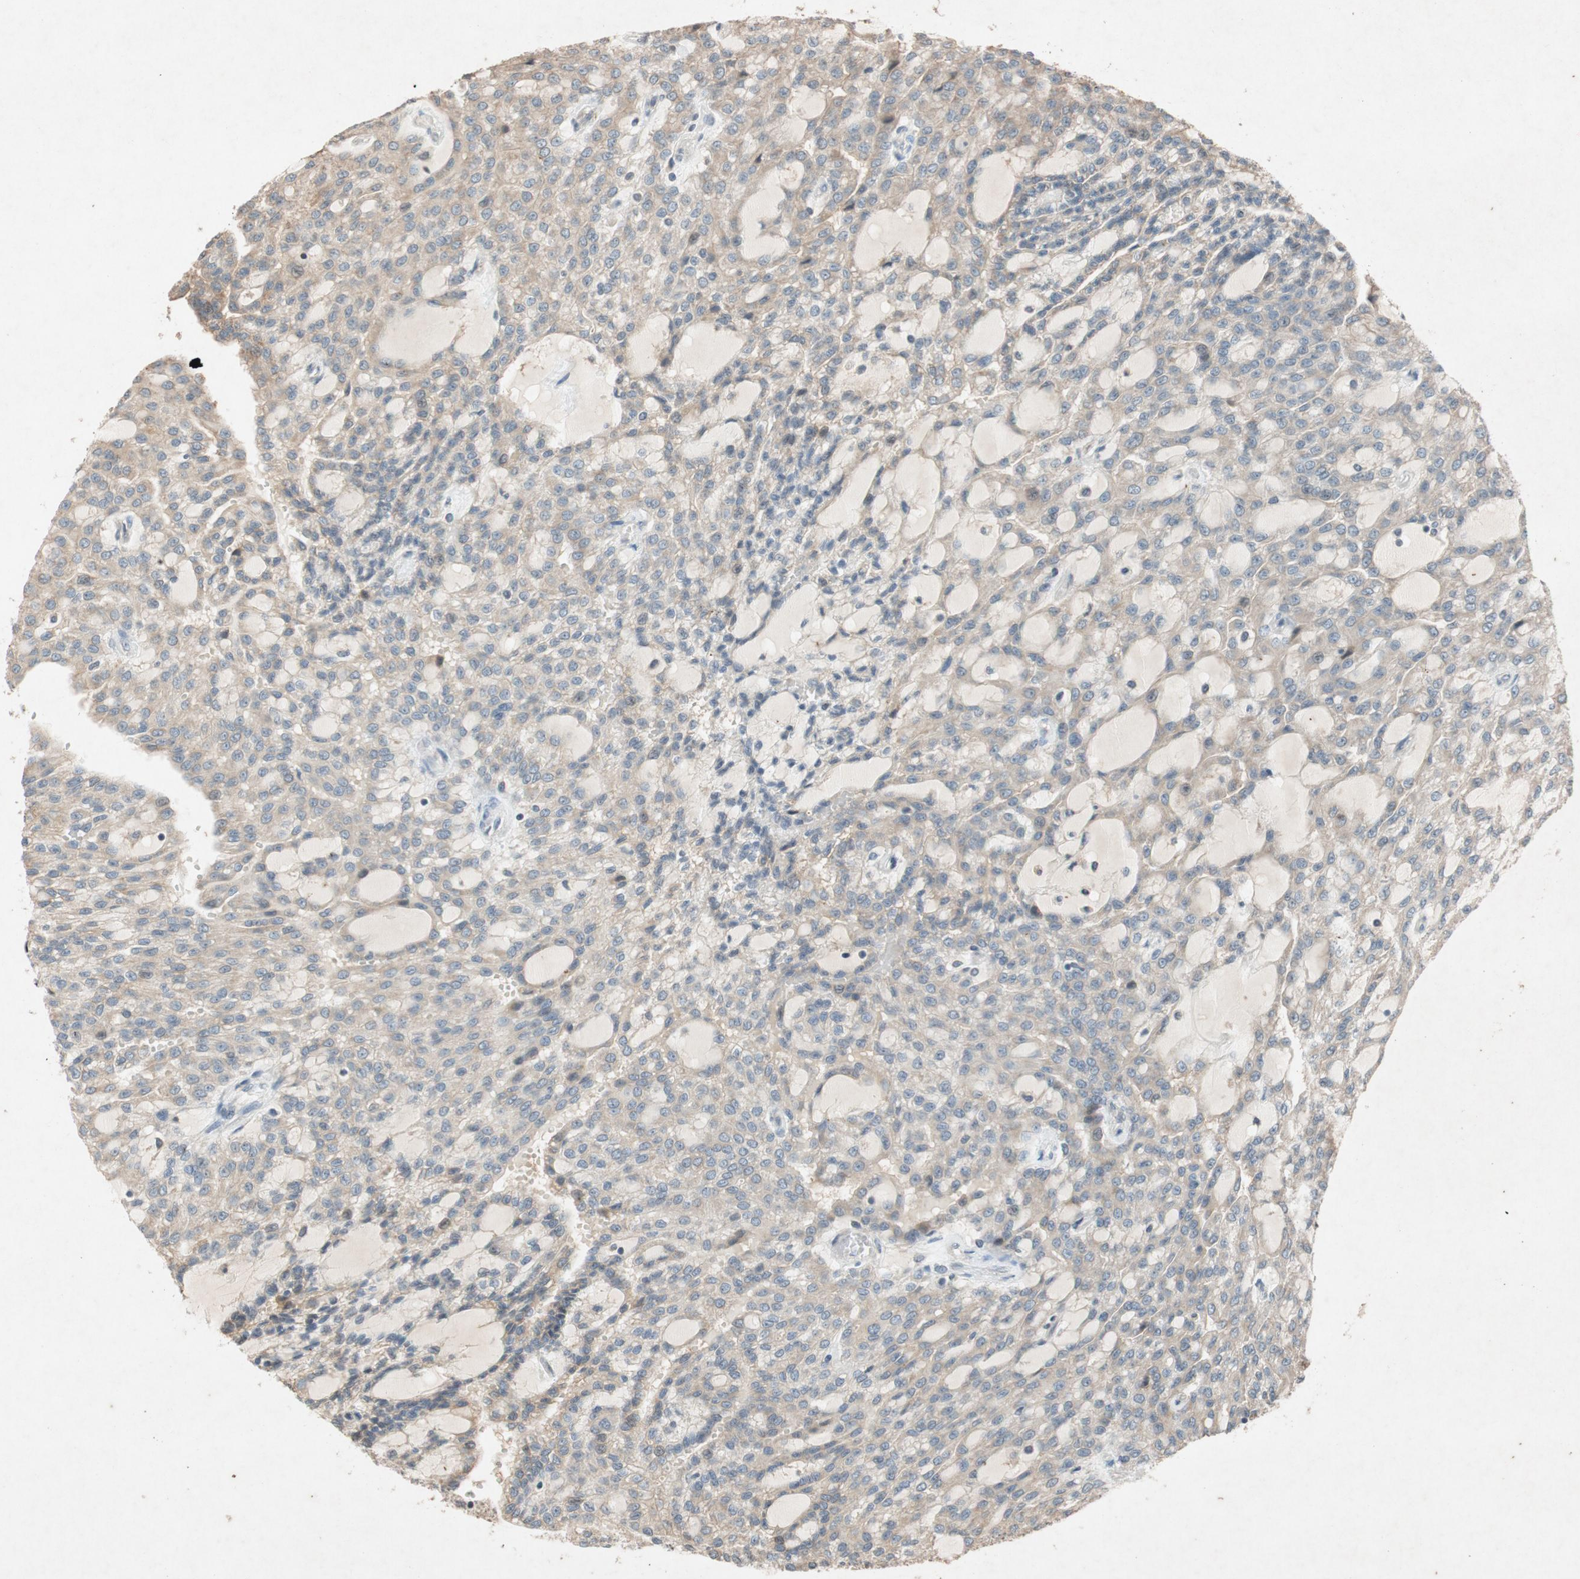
{"staining": {"intensity": "weak", "quantity": ">75%", "location": "cytoplasmic/membranous"}, "tissue": "renal cancer", "cell_type": "Tumor cells", "image_type": "cancer", "snomed": [{"axis": "morphology", "description": "Adenocarcinoma, NOS"}, {"axis": "topography", "description": "Kidney"}], "caption": "Approximately >75% of tumor cells in human renal adenocarcinoma exhibit weak cytoplasmic/membranous protein staining as visualized by brown immunohistochemical staining.", "gene": "ATP2C1", "patient": {"sex": "male", "age": 63}}